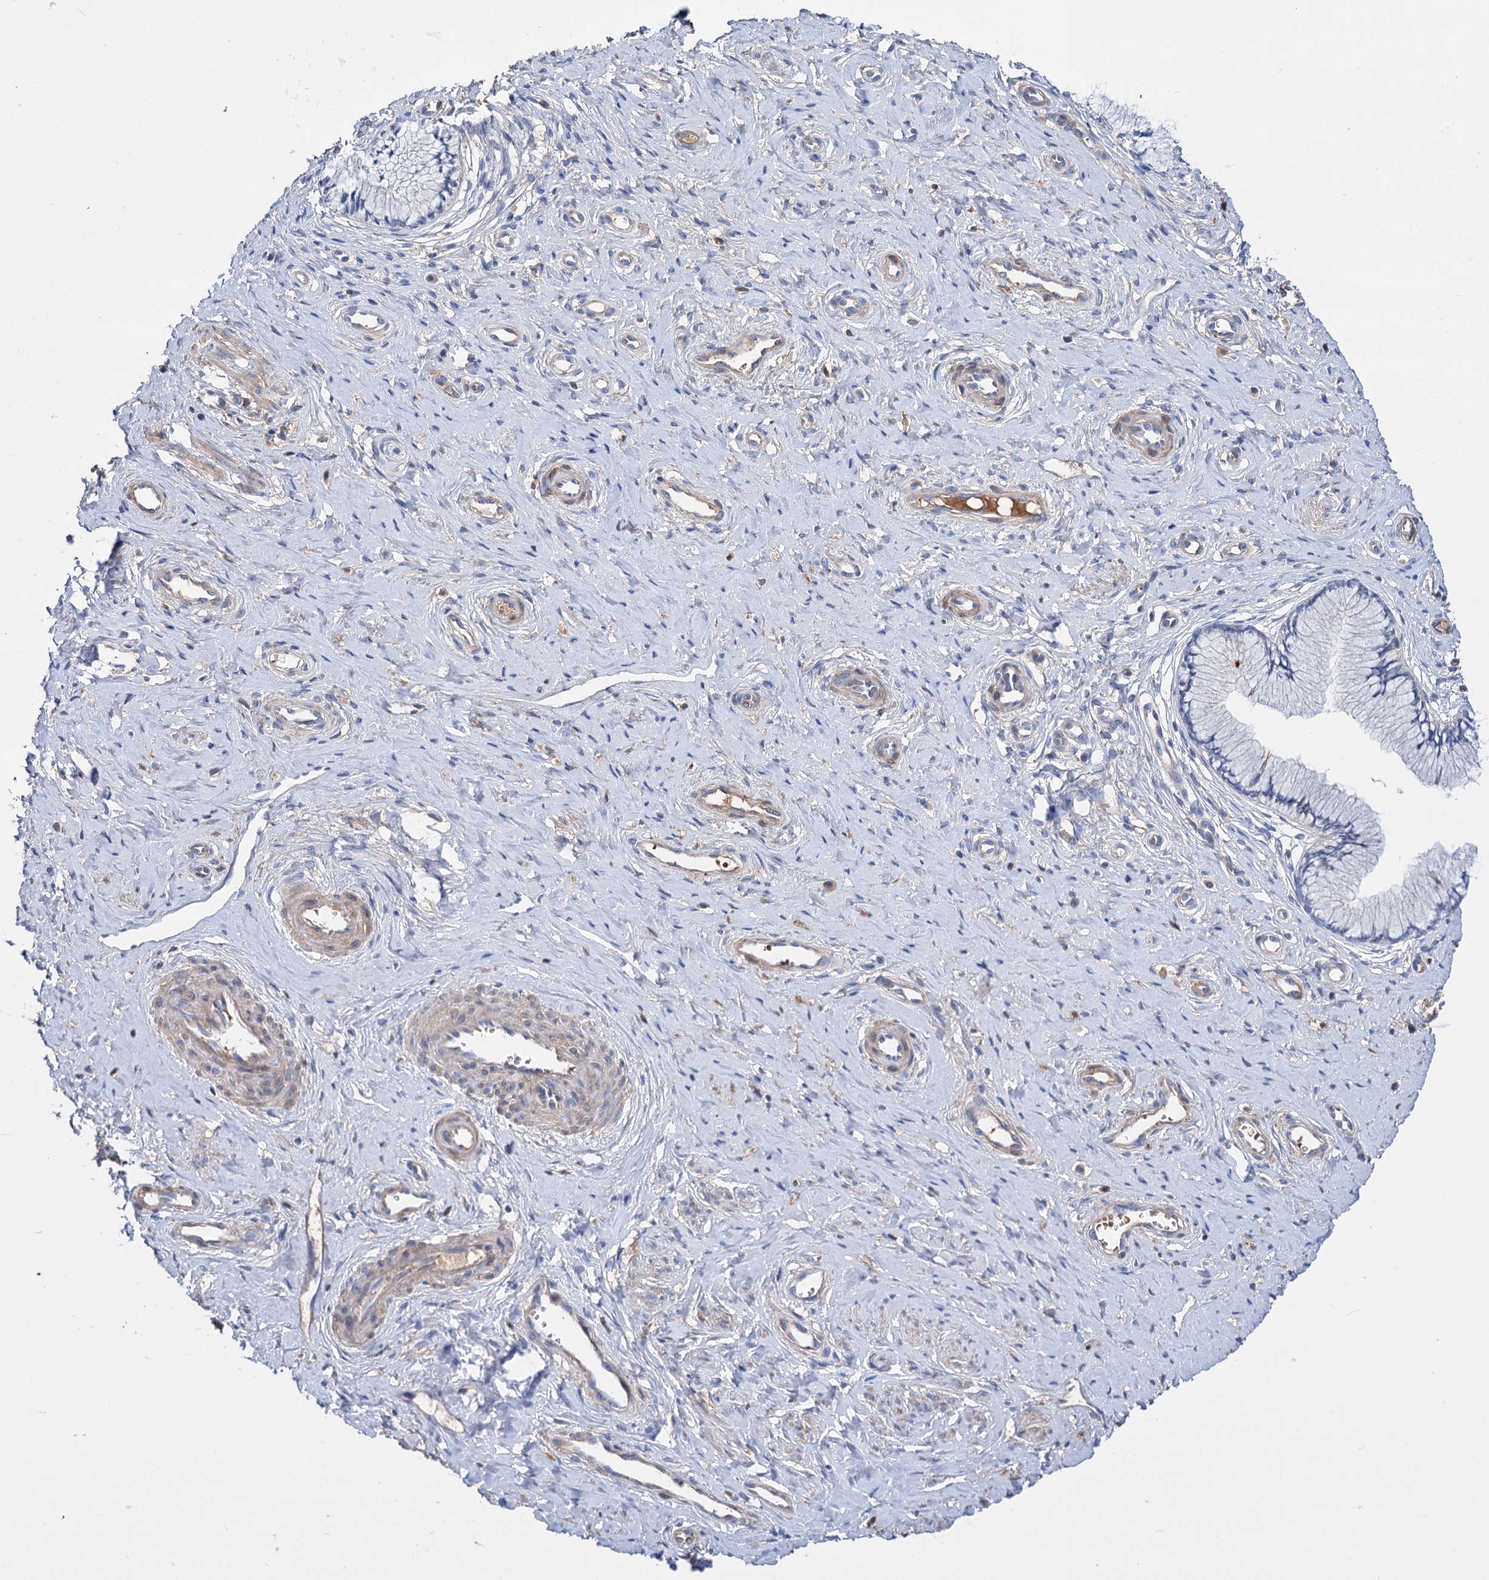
{"staining": {"intensity": "negative", "quantity": "none", "location": "none"}, "tissue": "cervix", "cell_type": "Glandular cells", "image_type": "normal", "snomed": [{"axis": "morphology", "description": "Normal tissue, NOS"}, {"axis": "topography", "description": "Cervix"}], "caption": "This micrograph is of unremarkable cervix stained with IHC to label a protein in brown with the nuclei are counter-stained blue. There is no staining in glandular cells. (DAB (3,3'-diaminobenzidine) immunohistochemistry, high magnification).", "gene": "PPP1R32", "patient": {"sex": "female", "age": 36}}